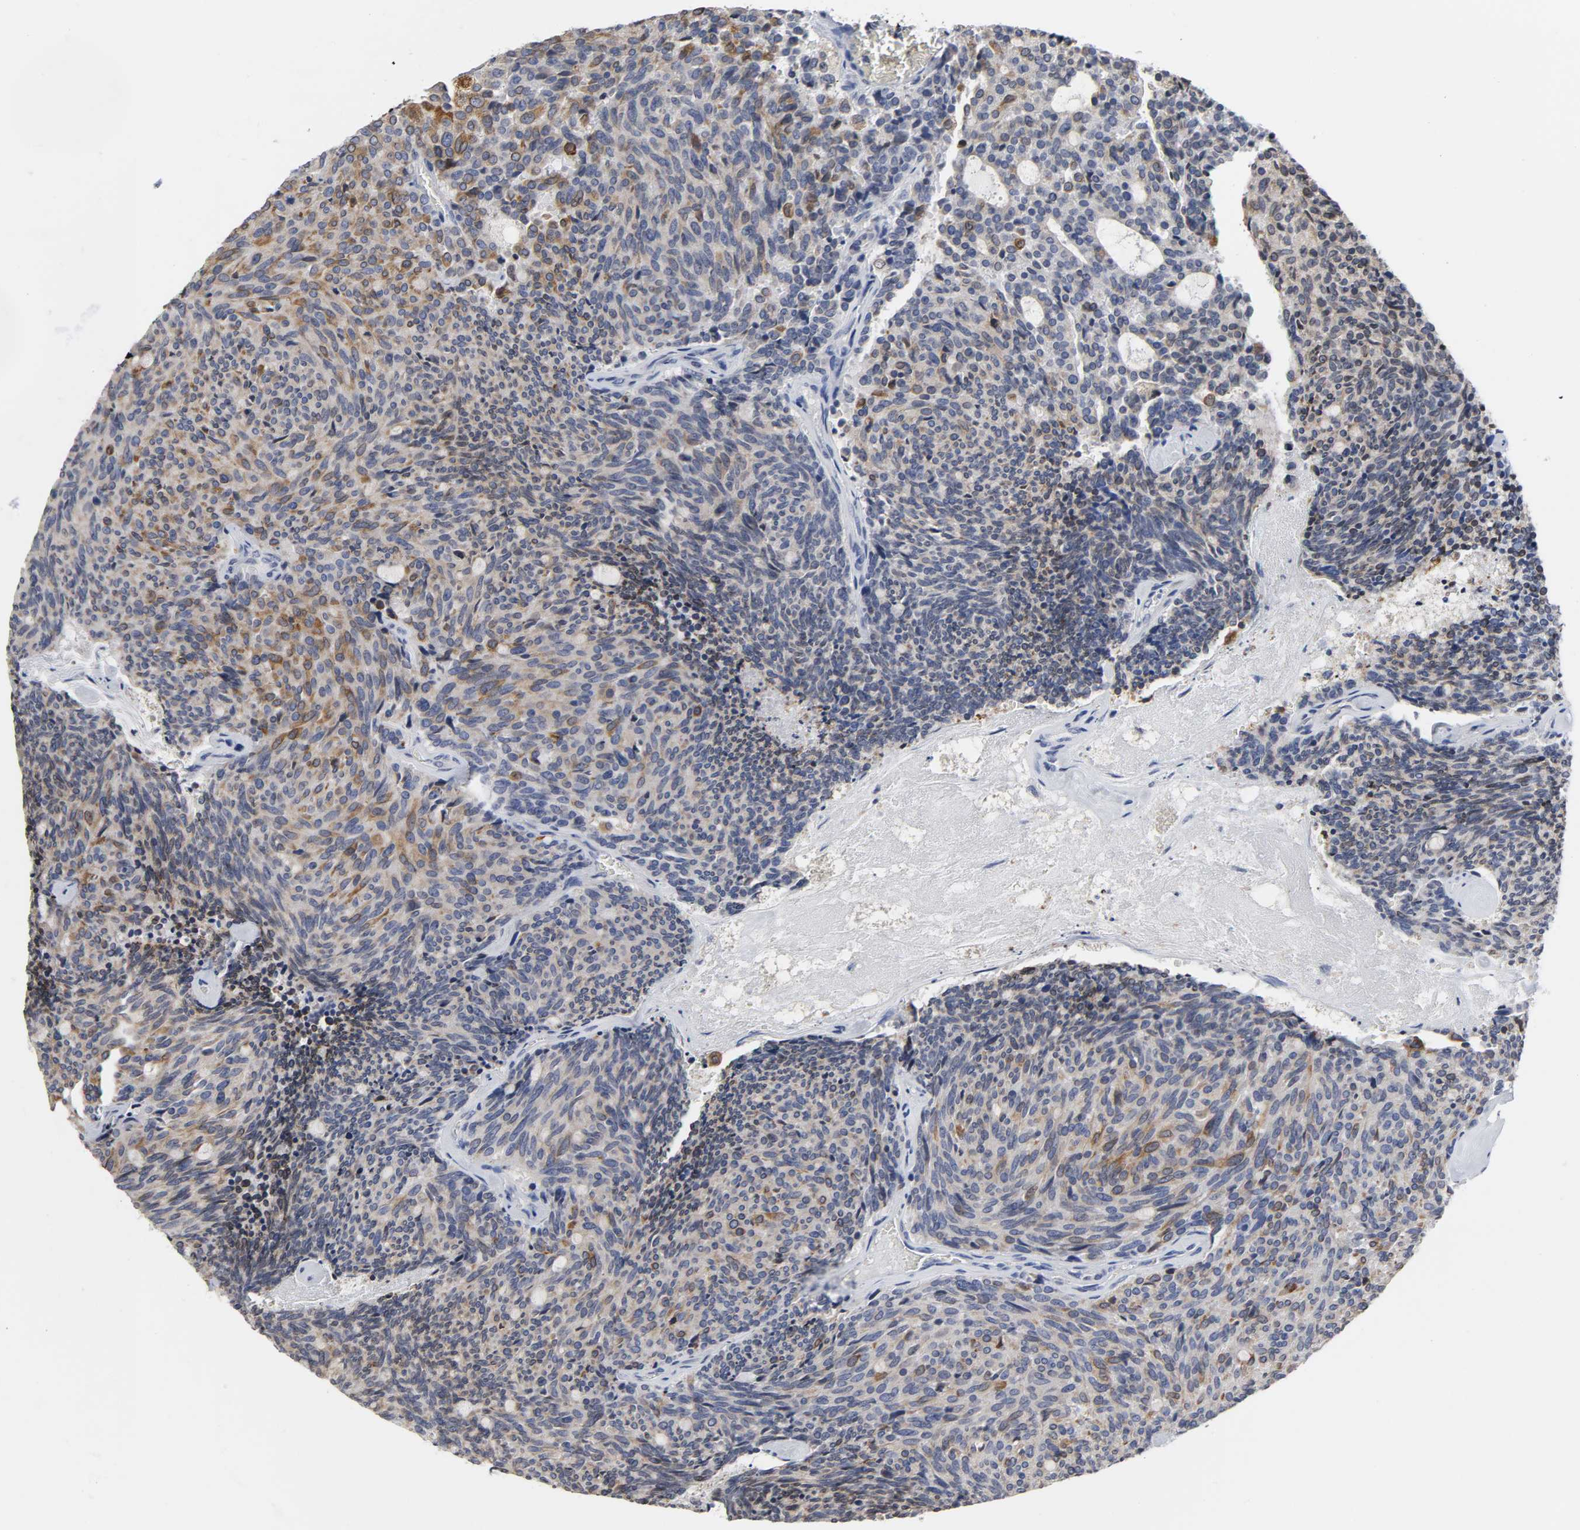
{"staining": {"intensity": "moderate", "quantity": "25%-75%", "location": "cytoplasmic/membranous"}, "tissue": "carcinoid", "cell_type": "Tumor cells", "image_type": "cancer", "snomed": [{"axis": "morphology", "description": "Carcinoid, malignant, NOS"}, {"axis": "topography", "description": "Pancreas"}], "caption": "Human malignant carcinoid stained with a brown dye demonstrates moderate cytoplasmic/membranous positive expression in approximately 25%-75% of tumor cells.", "gene": "HCK", "patient": {"sex": "female", "age": 54}}